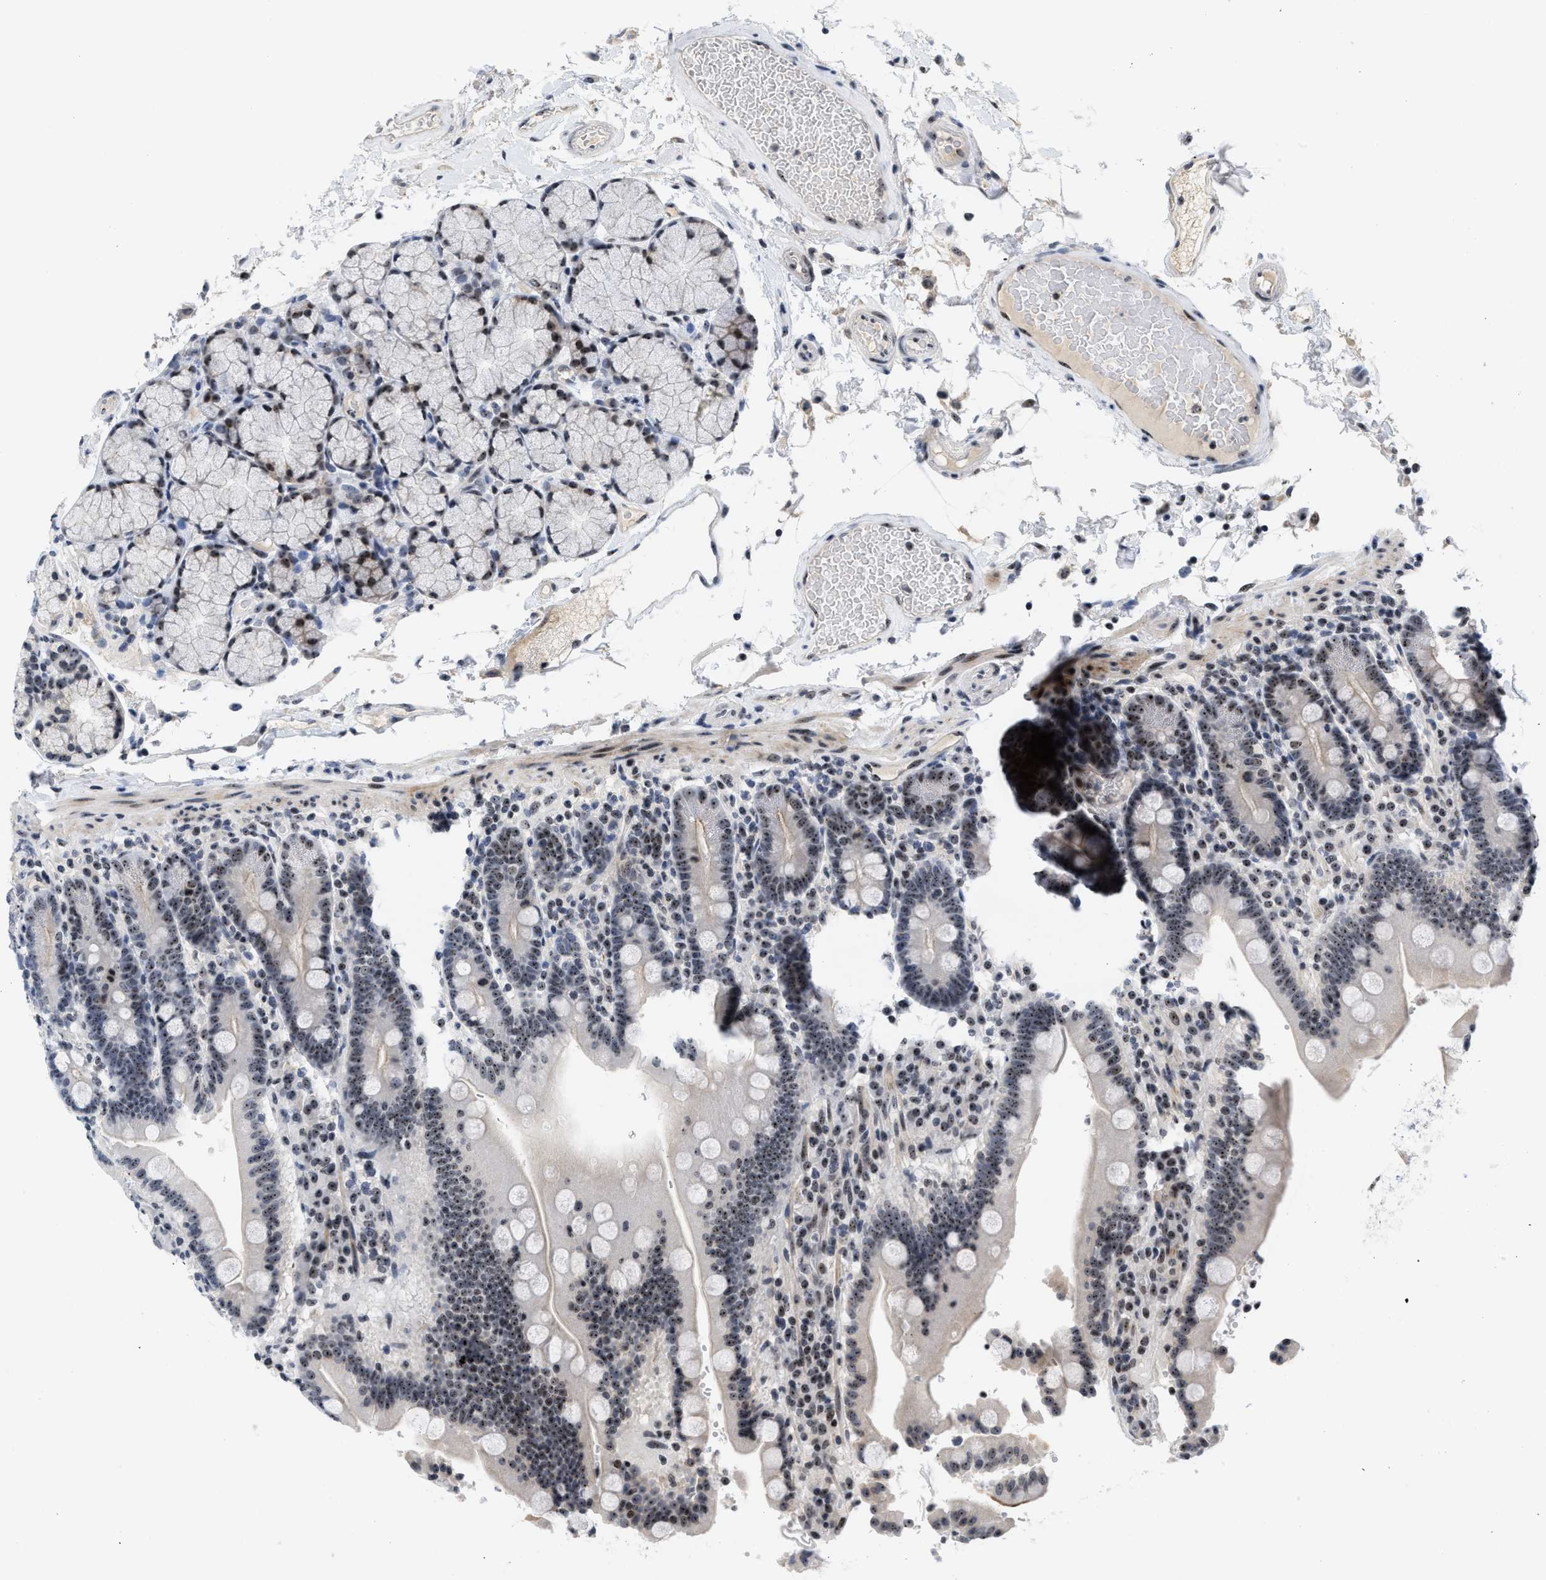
{"staining": {"intensity": "moderate", "quantity": "25%-75%", "location": "nuclear"}, "tissue": "duodenum", "cell_type": "Glandular cells", "image_type": "normal", "snomed": [{"axis": "morphology", "description": "Normal tissue, NOS"}, {"axis": "topography", "description": "Small intestine, NOS"}], "caption": "High-magnification brightfield microscopy of normal duodenum stained with DAB (3,3'-diaminobenzidine) (brown) and counterstained with hematoxylin (blue). glandular cells exhibit moderate nuclear expression is present in about25%-75% of cells.", "gene": "NOP58", "patient": {"sex": "female", "age": 71}}